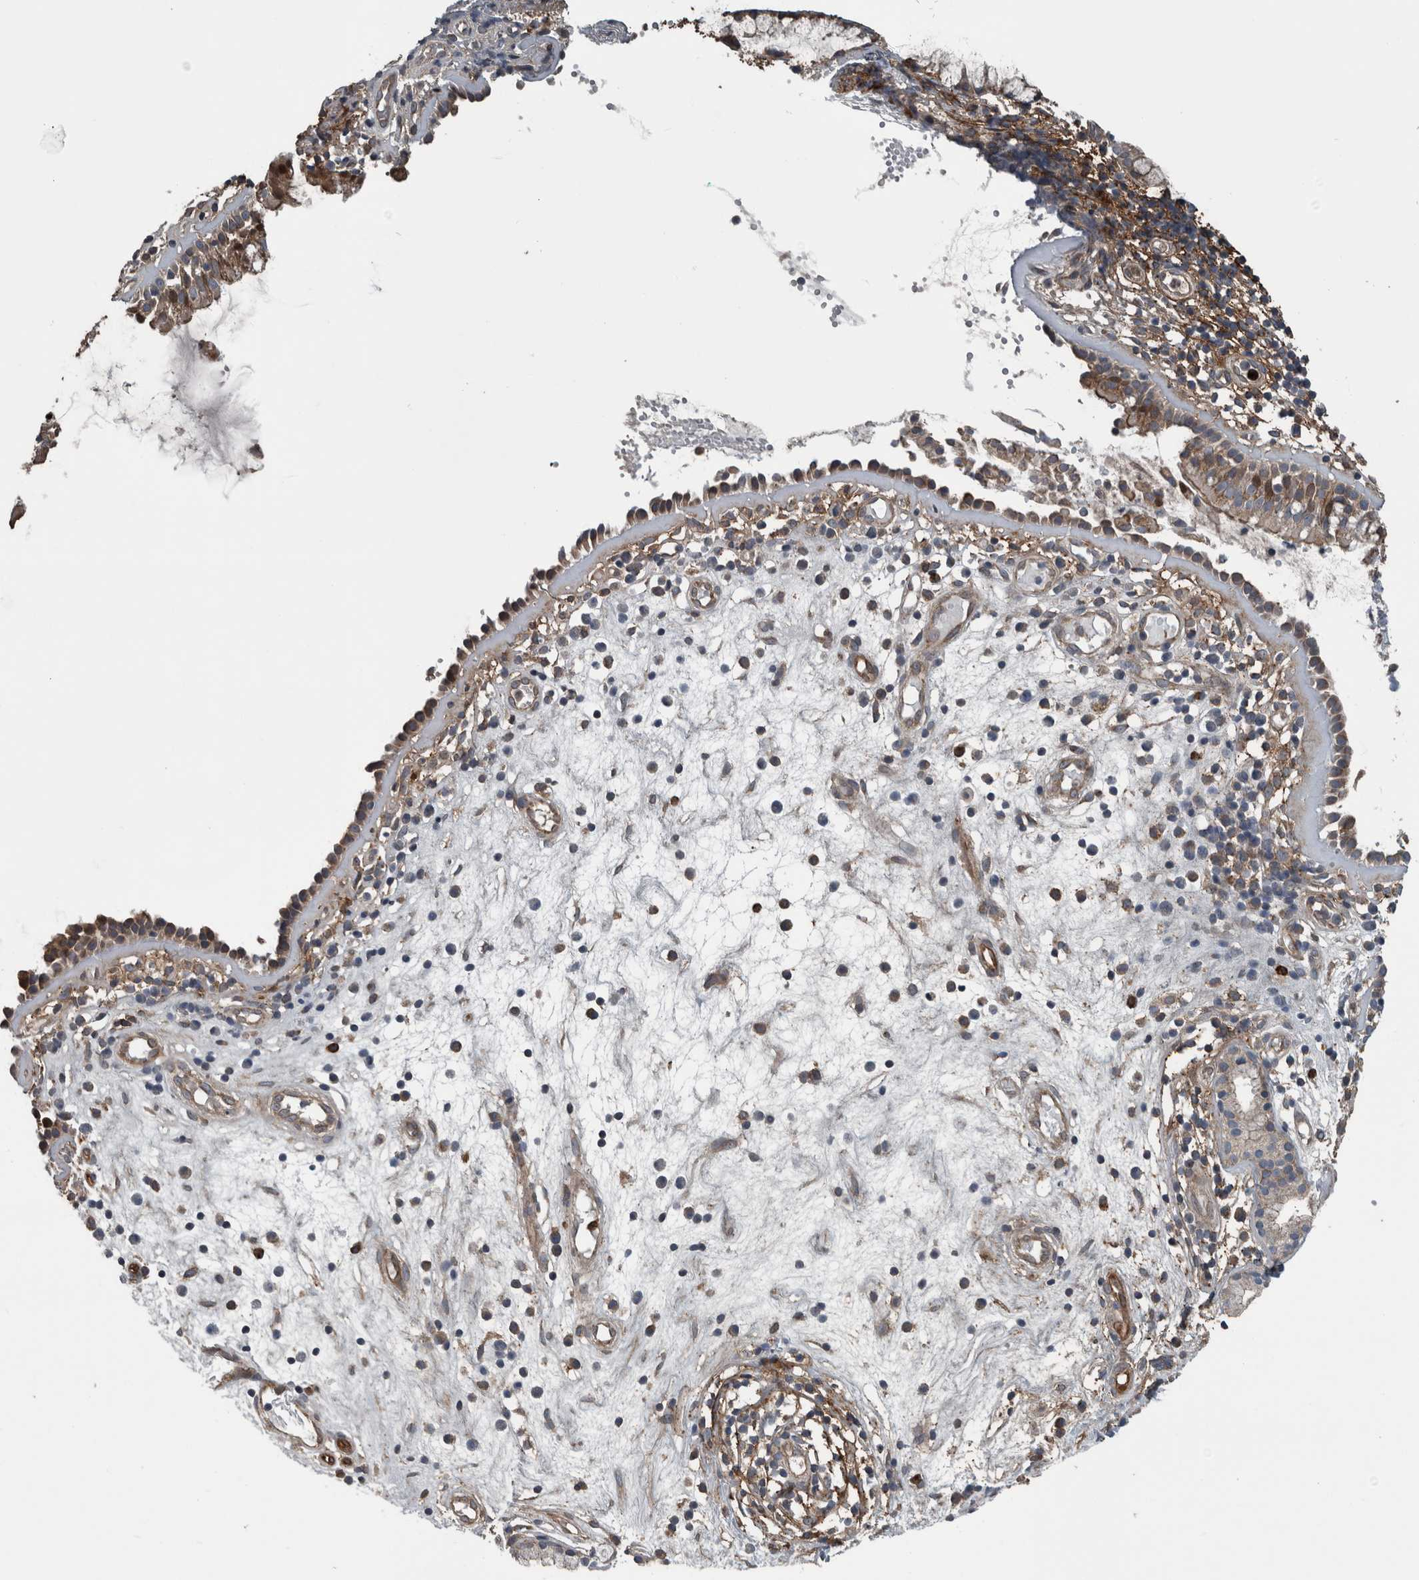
{"staining": {"intensity": "moderate", "quantity": ">75%", "location": "cytoplasmic/membranous"}, "tissue": "nasopharynx", "cell_type": "Respiratory epithelial cells", "image_type": "normal", "snomed": [{"axis": "morphology", "description": "Normal tissue, NOS"}, {"axis": "topography", "description": "Nasopharynx"}], "caption": "DAB (3,3'-diaminobenzidine) immunohistochemical staining of benign nasopharynx reveals moderate cytoplasmic/membranous protein staining in approximately >75% of respiratory epithelial cells. The staining is performed using DAB (3,3'-diaminobenzidine) brown chromogen to label protein expression. The nuclei are counter-stained blue using hematoxylin.", "gene": "EXOC8", "patient": {"sex": "female", "age": 39}}